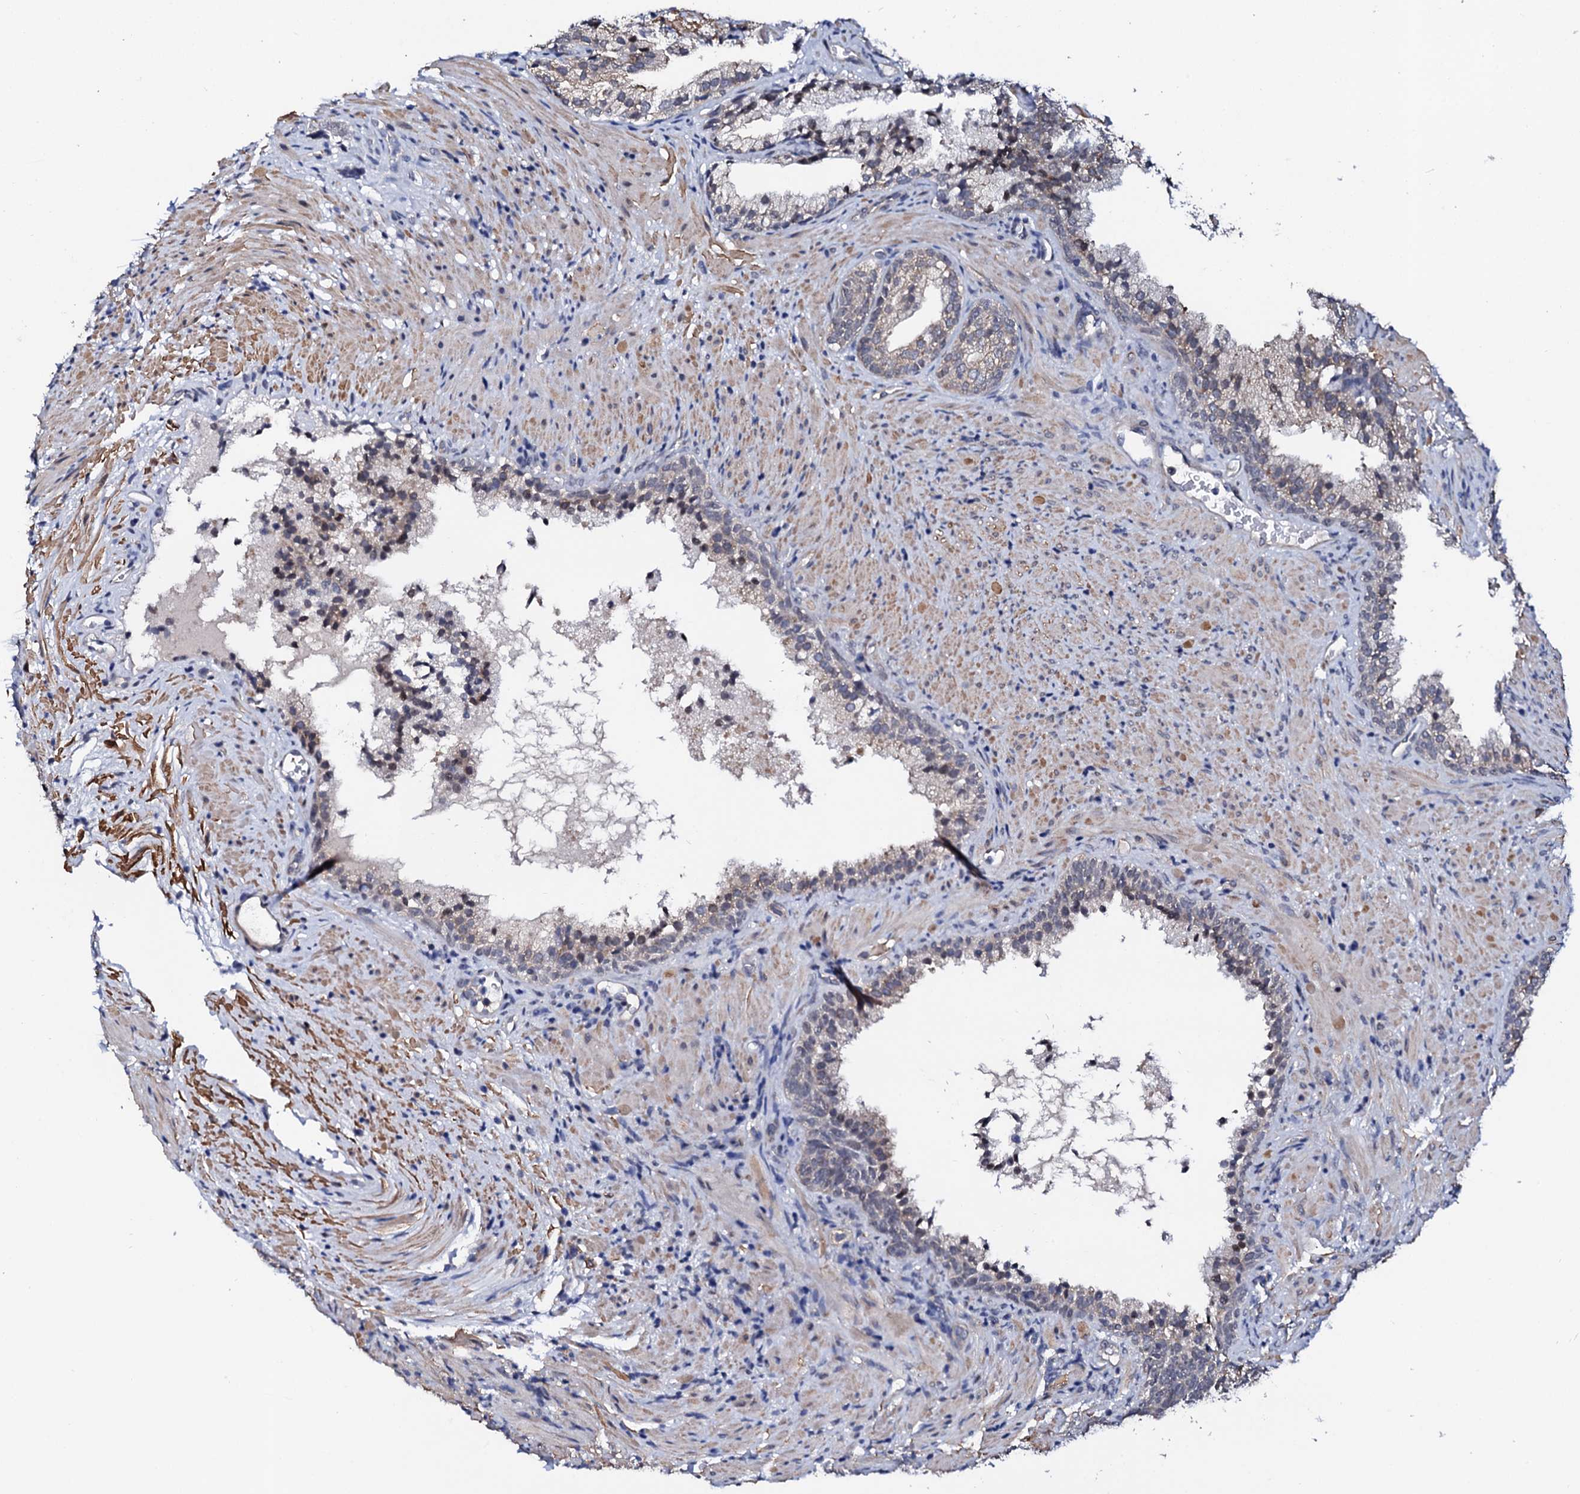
{"staining": {"intensity": "negative", "quantity": "none", "location": "none"}, "tissue": "prostate", "cell_type": "Glandular cells", "image_type": "normal", "snomed": [{"axis": "morphology", "description": "Normal tissue, NOS"}, {"axis": "topography", "description": "Prostate"}], "caption": "This histopathology image is of unremarkable prostate stained with immunohistochemistry to label a protein in brown with the nuclei are counter-stained blue. There is no positivity in glandular cells. (Stains: DAB (3,3'-diaminobenzidine) IHC with hematoxylin counter stain, Microscopy: brightfield microscopy at high magnification).", "gene": "NUP58", "patient": {"sex": "male", "age": 76}}